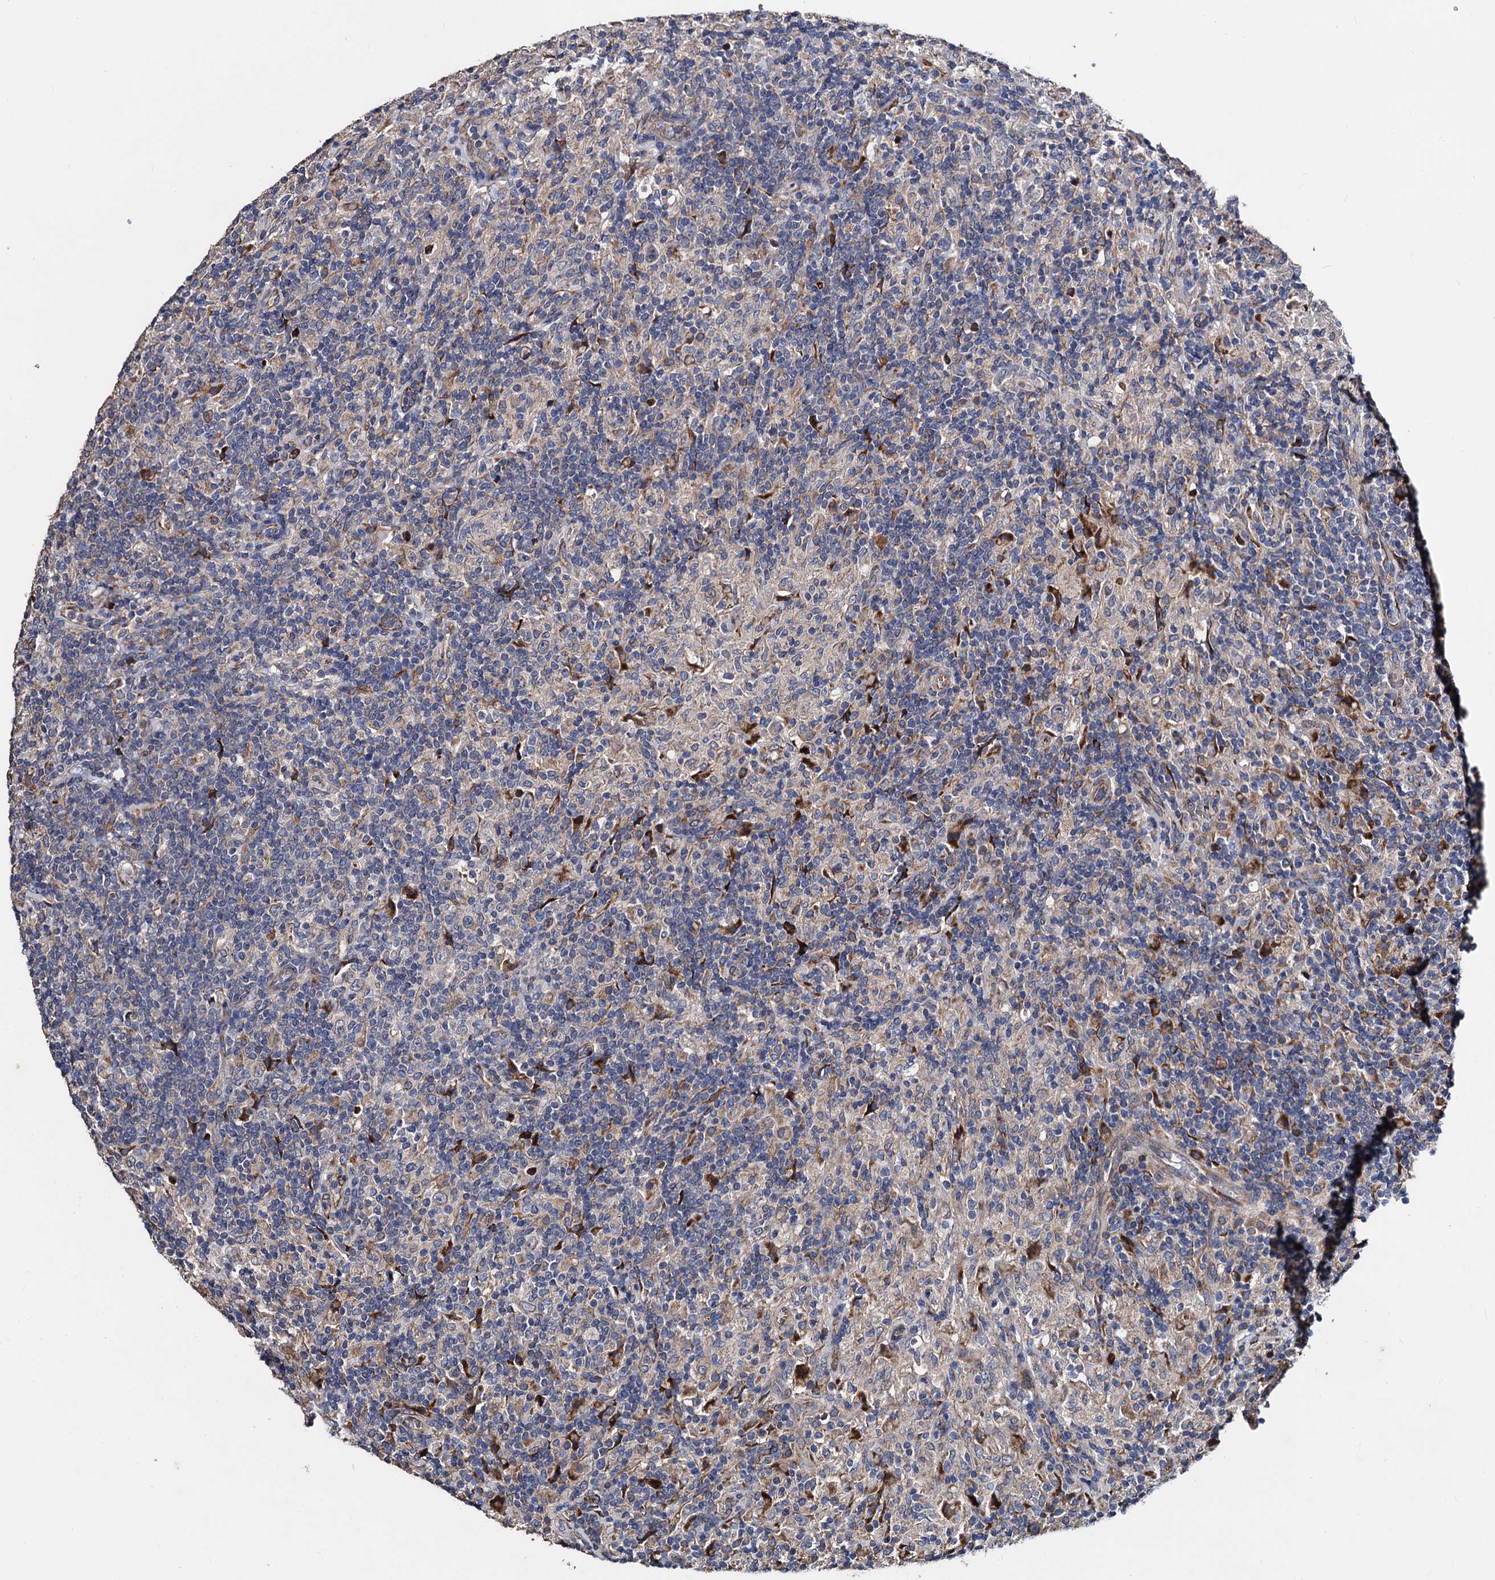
{"staining": {"intensity": "weak", "quantity": "25%-75%", "location": "cytoplasmic/membranous"}, "tissue": "lymphoma", "cell_type": "Tumor cells", "image_type": "cancer", "snomed": [{"axis": "morphology", "description": "Hodgkin's disease, NOS"}, {"axis": "topography", "description": "Lymph node"}], "caption": "Protein expression analysis of lymphoma demonstrates weak cytoplasmic/membranous expression in about 25%-75% of tumor cells.", "gene": "AKAP11", "patient": {"sex": "male", "age": 70}}